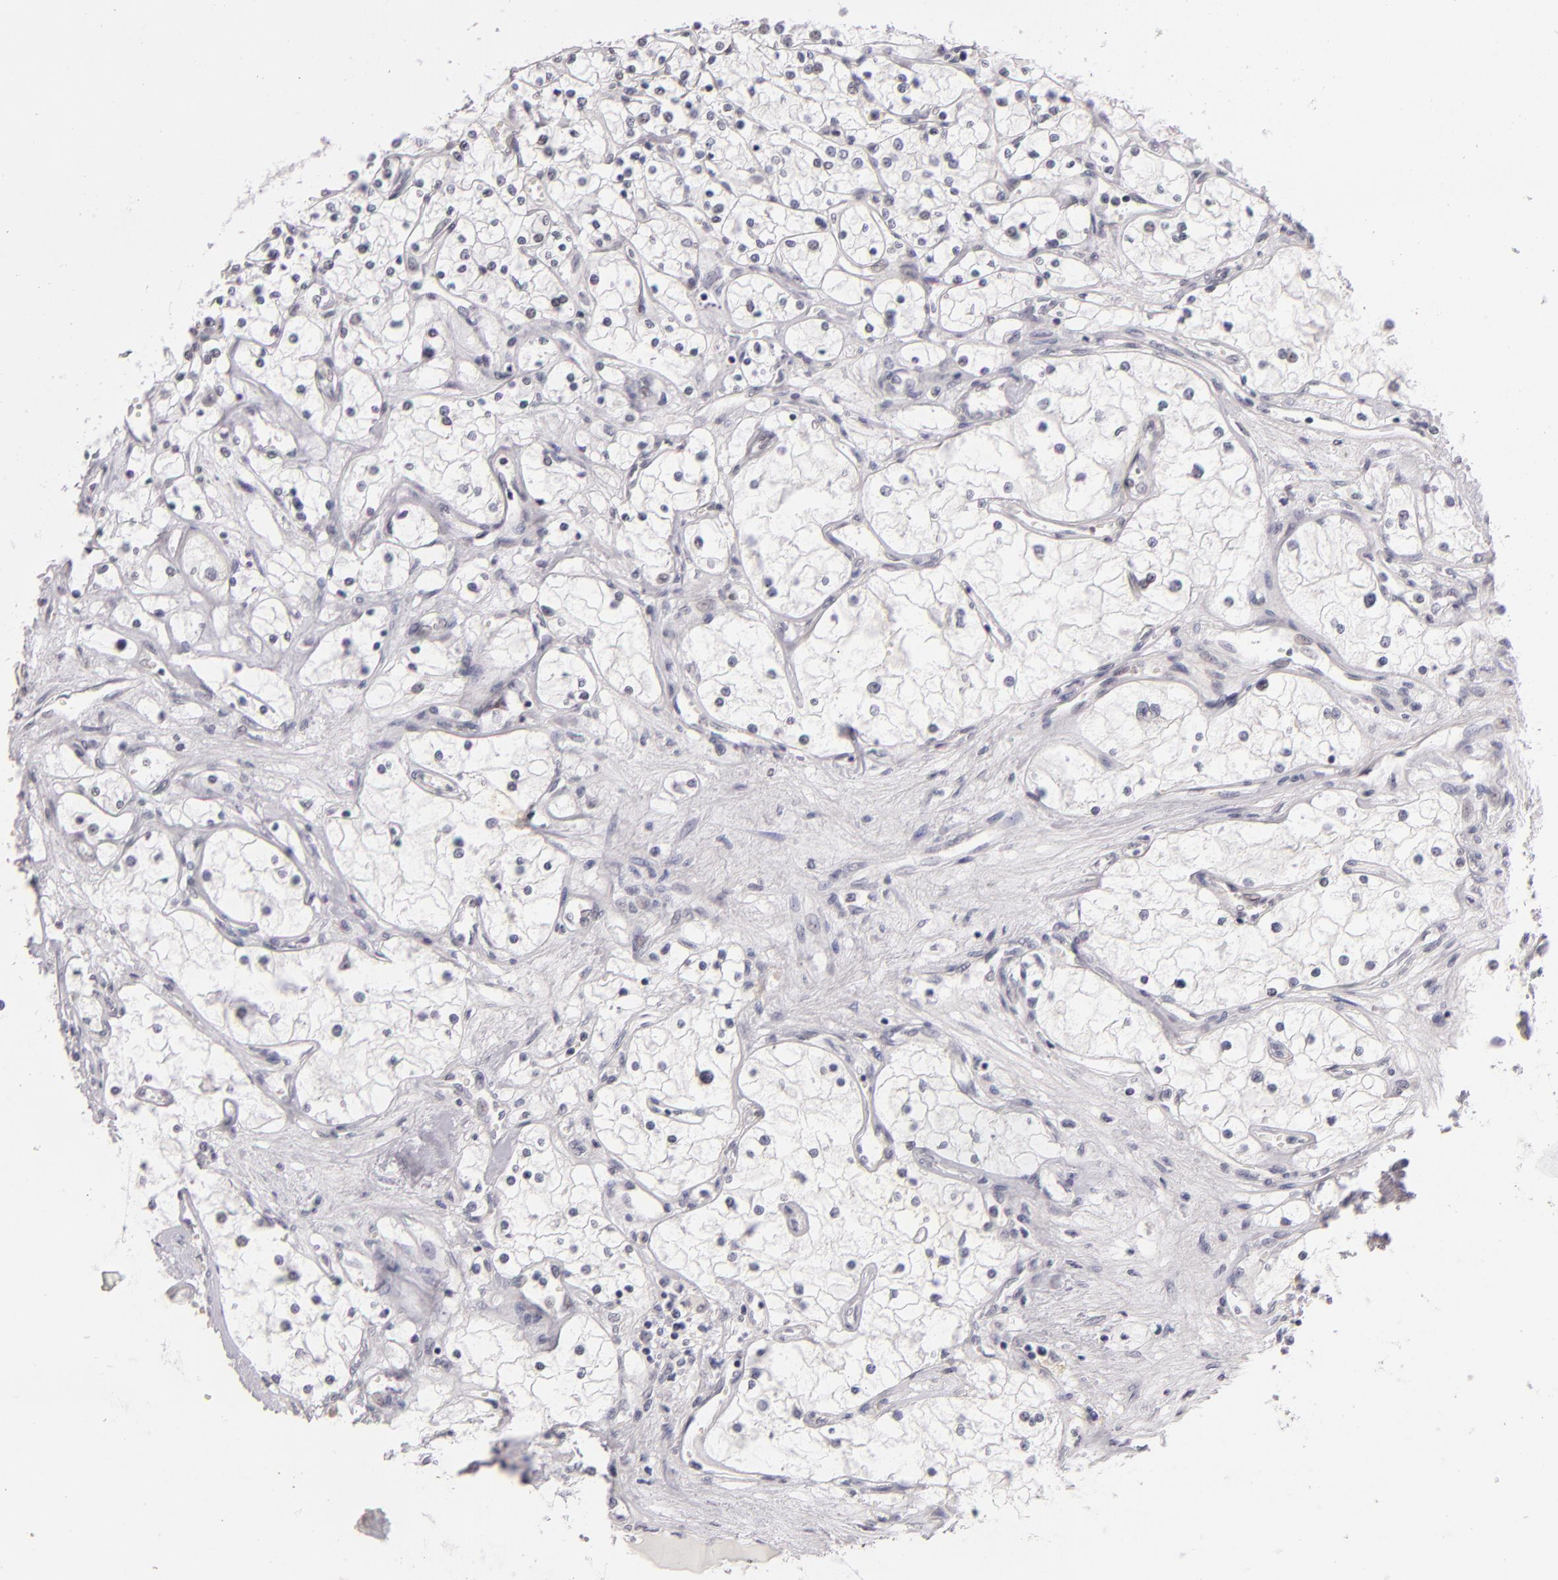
{"staining": {"intensity": "negative", "quantity": "none", "location": "none"}, "tissue": "renal cancer", "cell_type": "Tumor cells", "image_type": "cancer", "snomed": [{"axis": "morphology", "description": "Adenocarcinoma, NOS"}, {"axis": "topography", "description": "Kidney"}], "caption": "Tumor cells are negative for protein expression in human renal cancer (adenocarcinoma).", "gene": "CD40", "patient": {"sex": "male", "age": 61}}